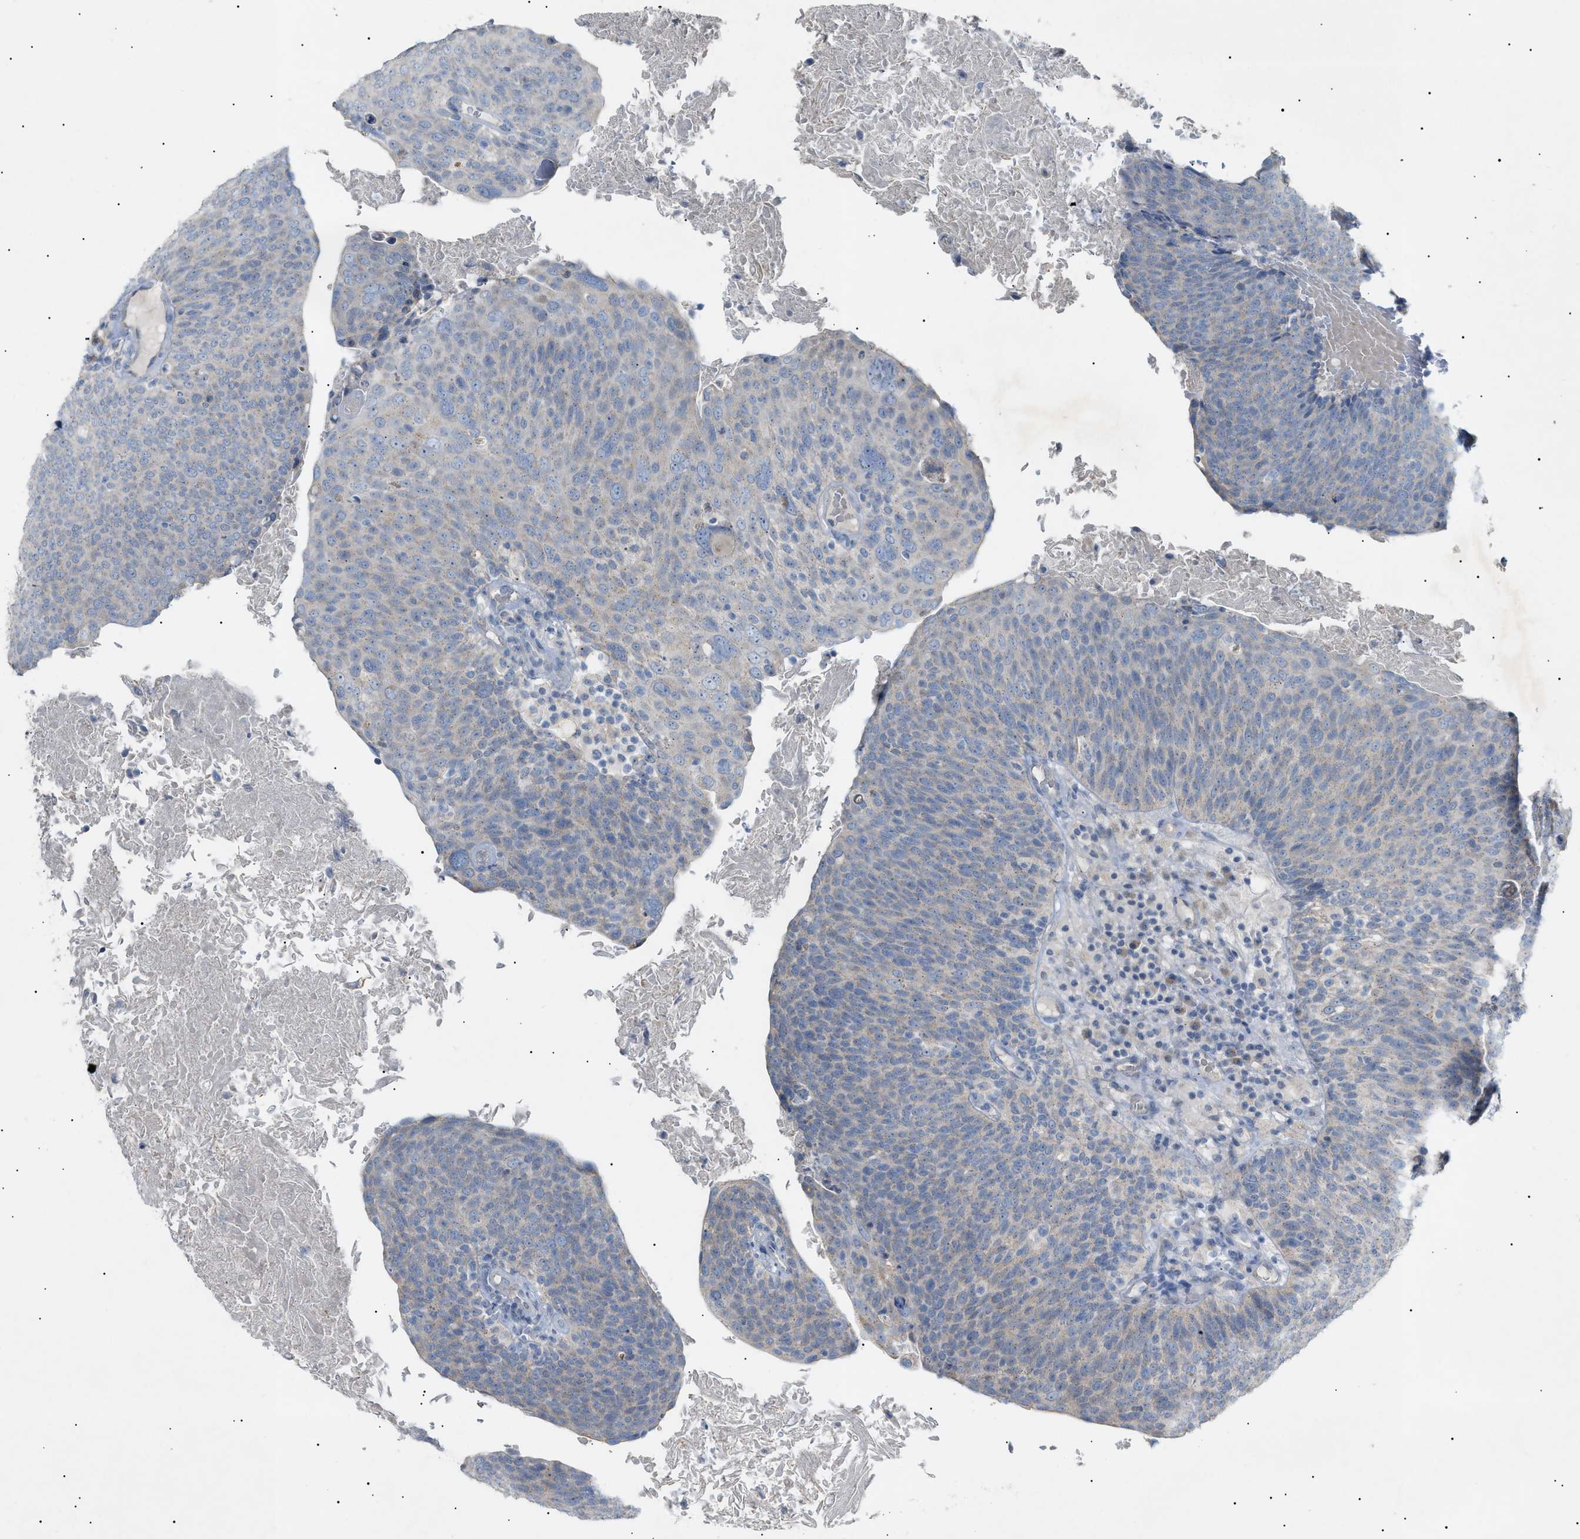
{"staining": {"intensity": "negative", "quantity": "none", "location": "none"}, "tissue": "head and neck cancer", "cell_type": "Tumor cells", "image_type": "cancer", "snomed": [{"axis": "morphology", "description": "Squamous cell carcinoma, NOS"}, {"axis": "morphology", "description": "Squamous cell carcinoma, metastatic, NOS"}, {"axis": "topography", "description": "Lymph node"}, {"axis": "topography", "description": "Head-Neck"}], "caption": "Tumor cells are negative for protein expression in human head and neck cancer (metastatic squamous cell carcinoma).", "gene": "SLC25A31", "patient": {"sex": "male", "age": 62}}